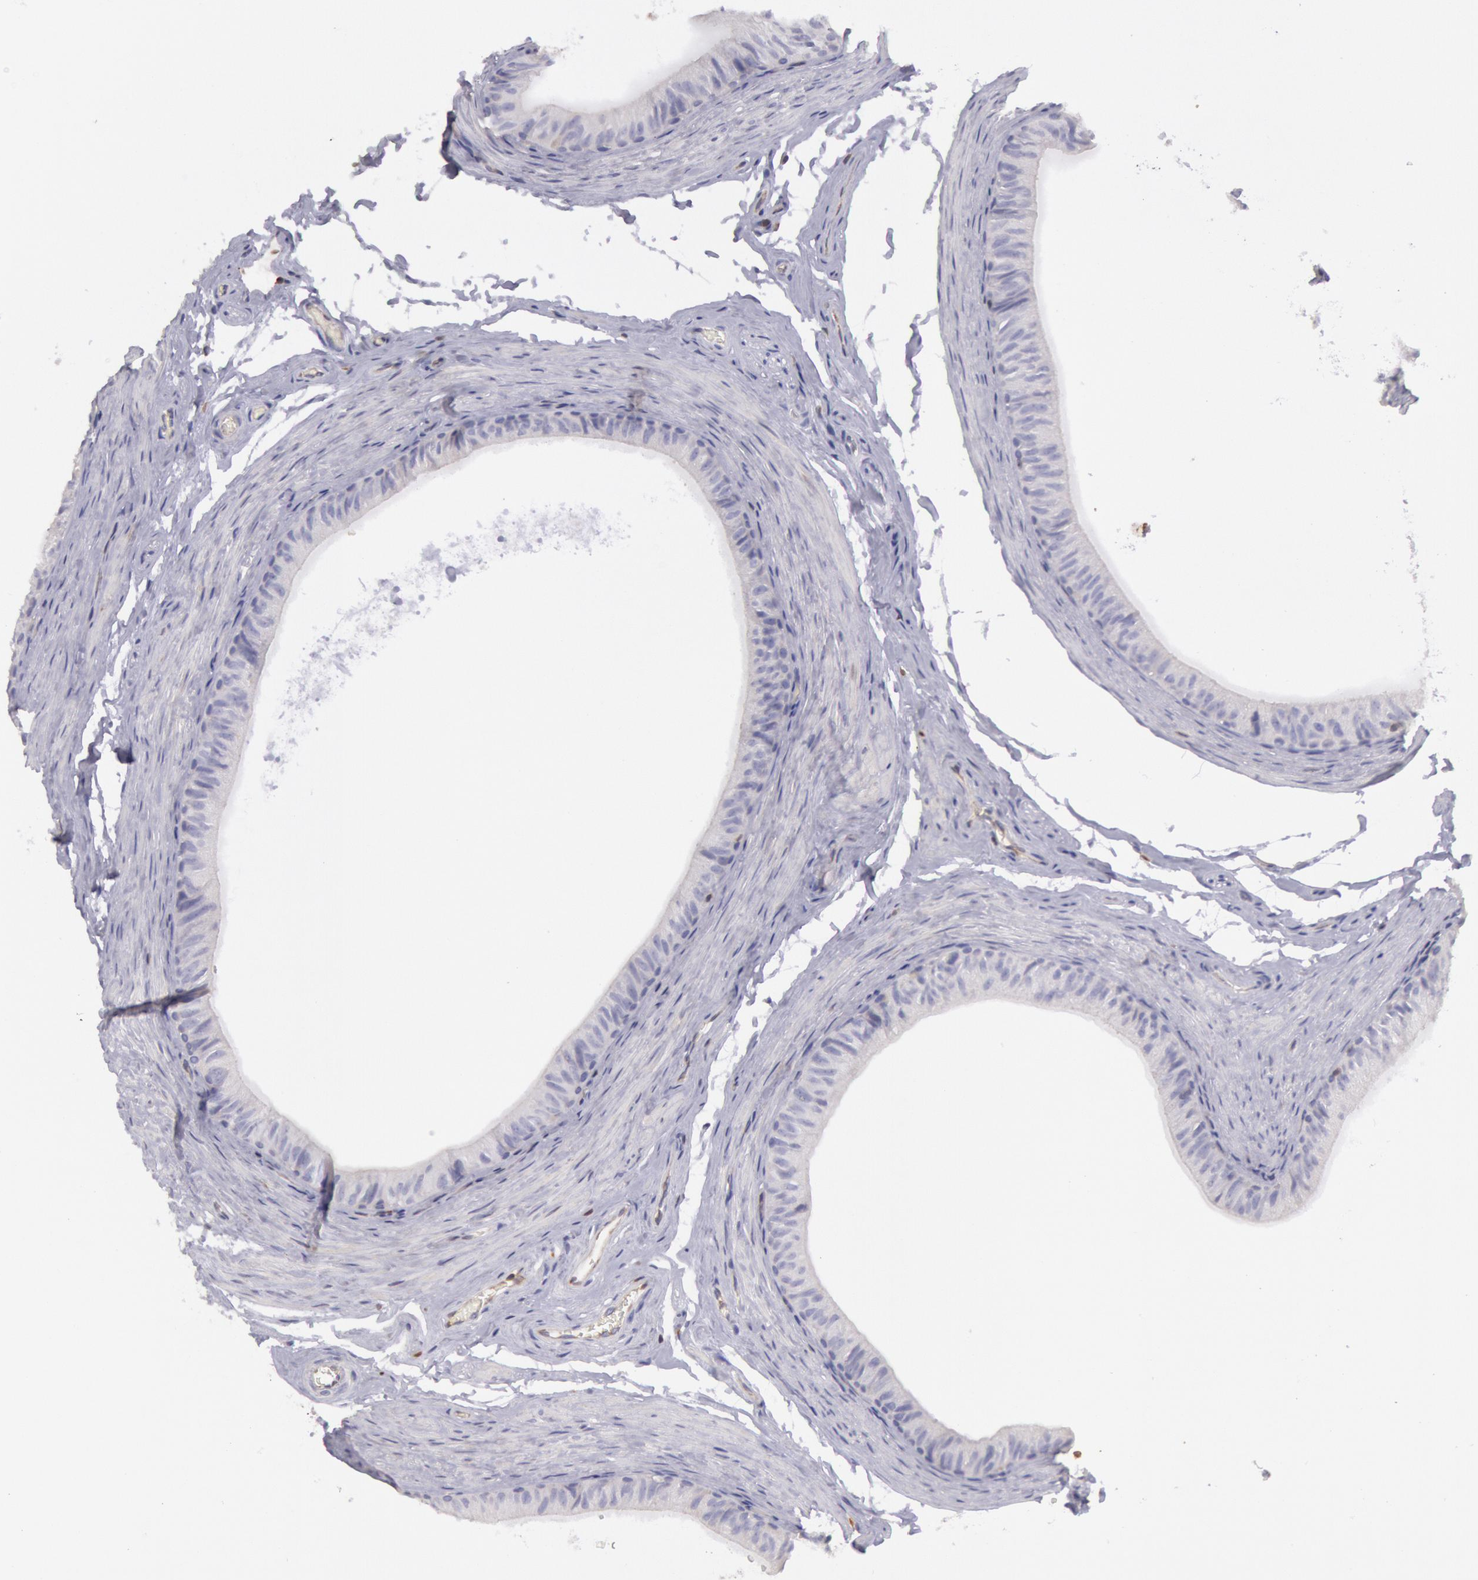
{"staining": {"intensity": "negative", "quantity": "none", "location": "none"}, "tissue": "epididymis", "cell_type": "Glandular cells", "image_type": "normal", "snomed": [{"axis": "morphology", "description": "Normal tissue, NOS"}, {"axis": "topography", "description": "Testis"}, {"axis": "topography", "description": "Epididymis"}], "caption": "There is no significant expression in glandular cells of epididymis. (DAB (3,3'-diaminobenzidine) IHC, high magnification).", "gene": "RAB27A", "patient": {"sex": "male", "age": 36}}